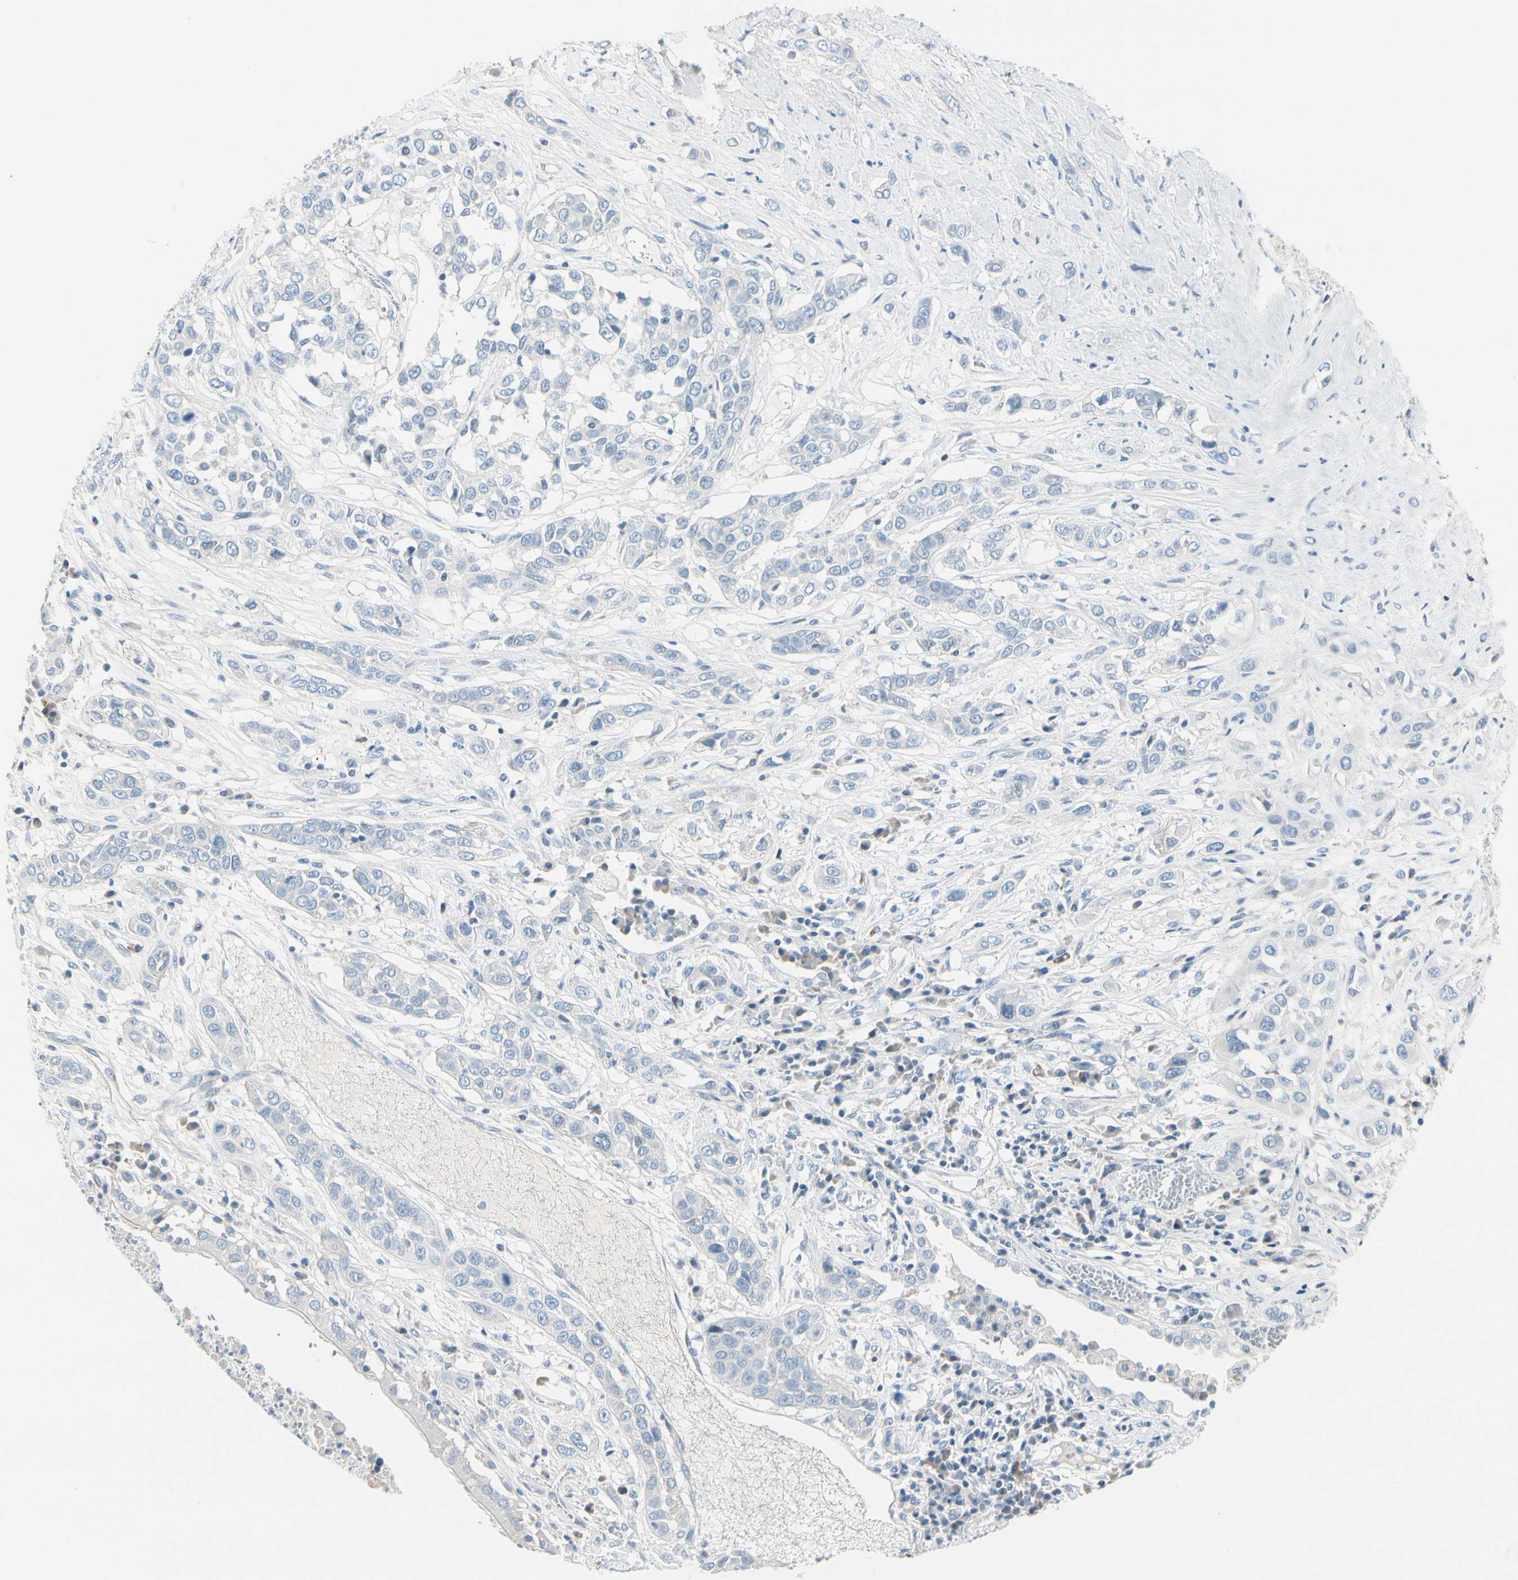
{"staining": {"intensity": "negative", "quantity": "none", "location": "none"}, "tissue": "lung cancer", "cell_type": "Tumor cells", "image_type": "cancer", "snomed": [{"axis": "morphology", "description": "Squamous cell carcinoma, NOS"}, {"axis": "topography", "description": "Lung"}], "caption": "High power microscopy micrograph of an immunohistochemistry histopathology image of squamous cell carcinoma (lung), revealing no significant staining in tumor cells. (IHC, brightfield microscopy, high magnification).", "gene": "PEBP1", "patient": {"sex": "male", "age": 71}}